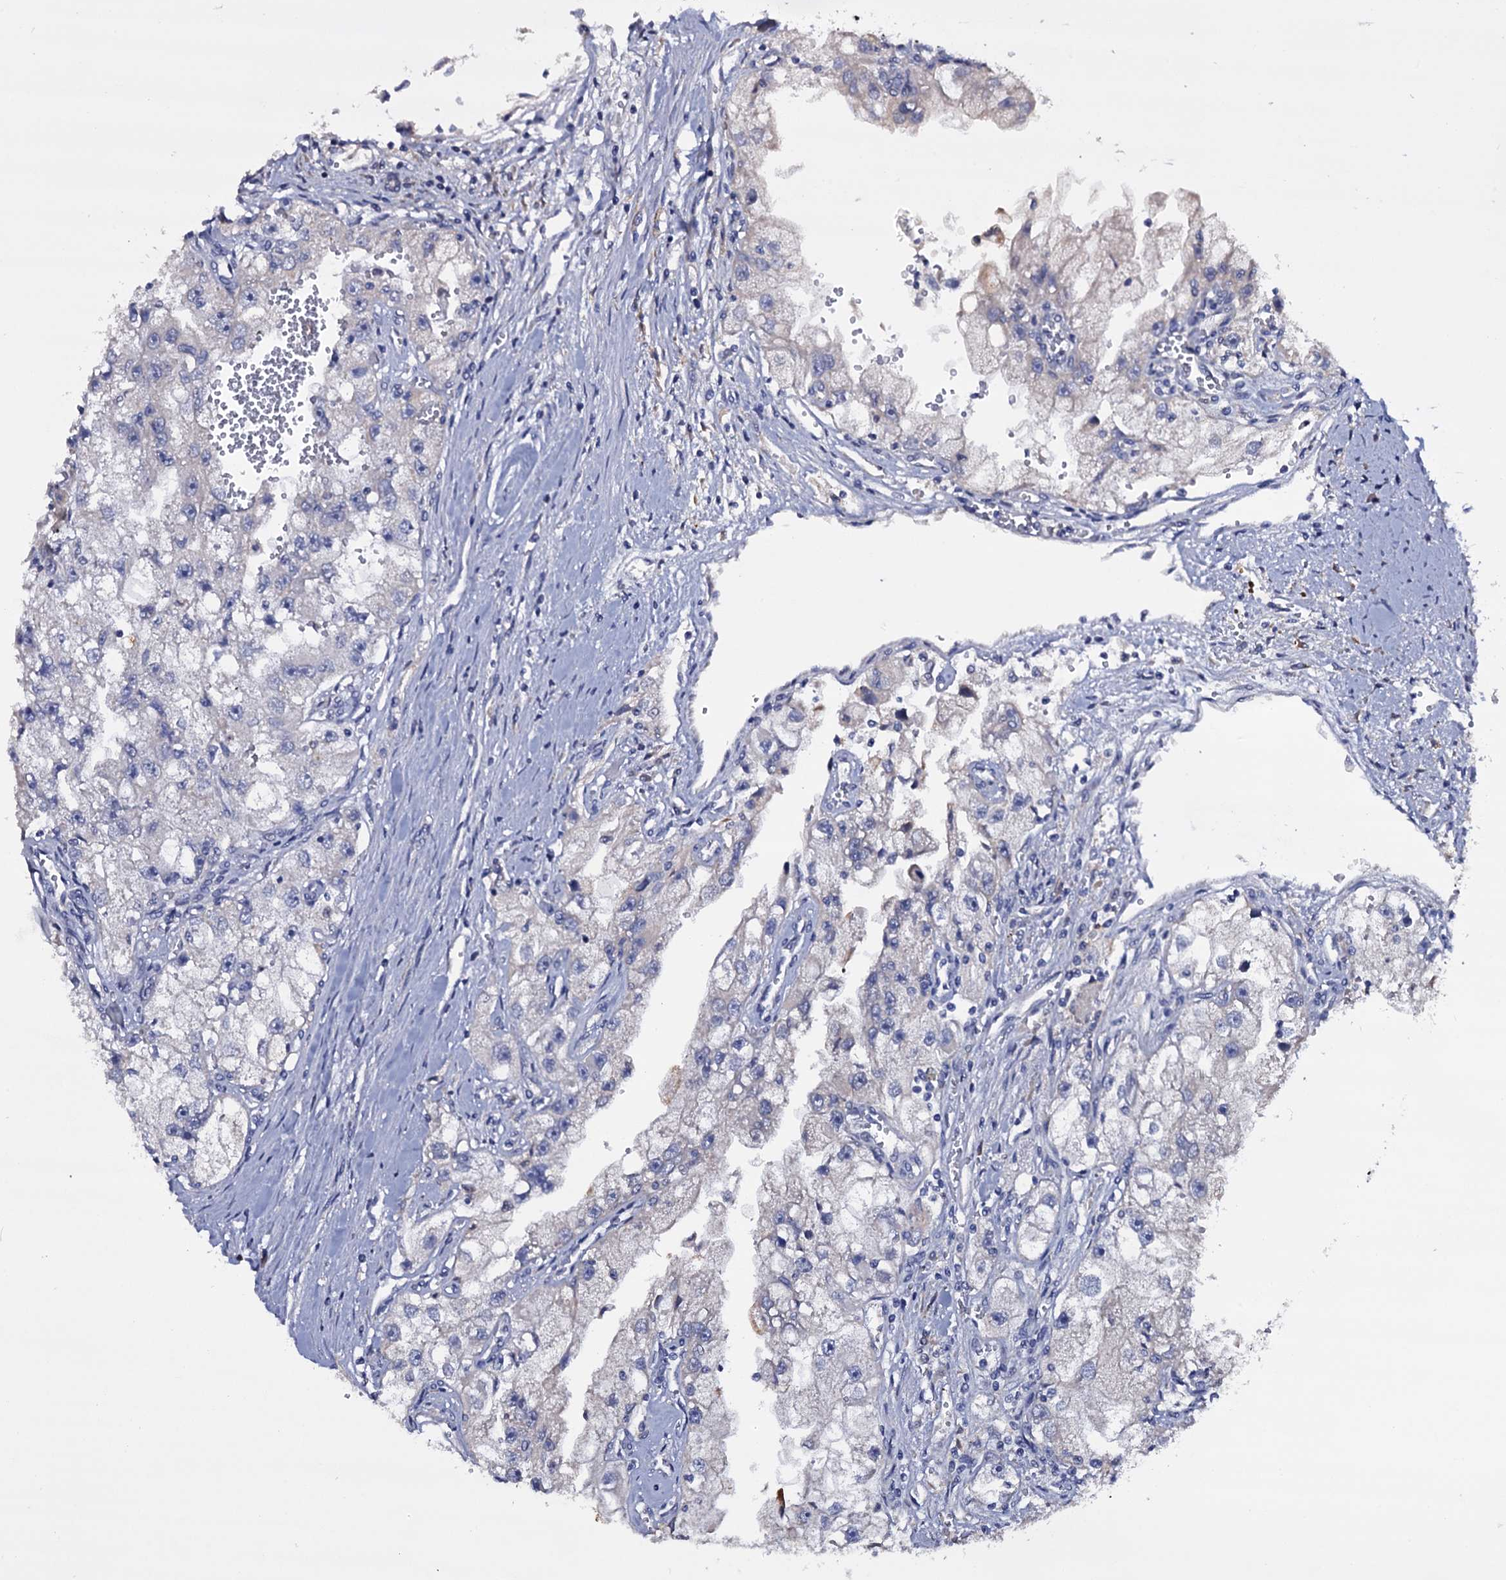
{"staining": {"intensity": "negative", "quantity": "none", "location": "none"}, "tissue": "renal cancer", "cell_type": "Tumor cells", "image_type": "cancer", "snomed": [{"axis": "morphology", "description": "Adenocarcinoma, NOS"}, {"axis": "topography", "description": "Kidney"}], "caption": "Tumor cells are negative for protein expression in human renal cancer.", "gene": "BCL2L14", "patient": {"sex": "male", "age": 63}}